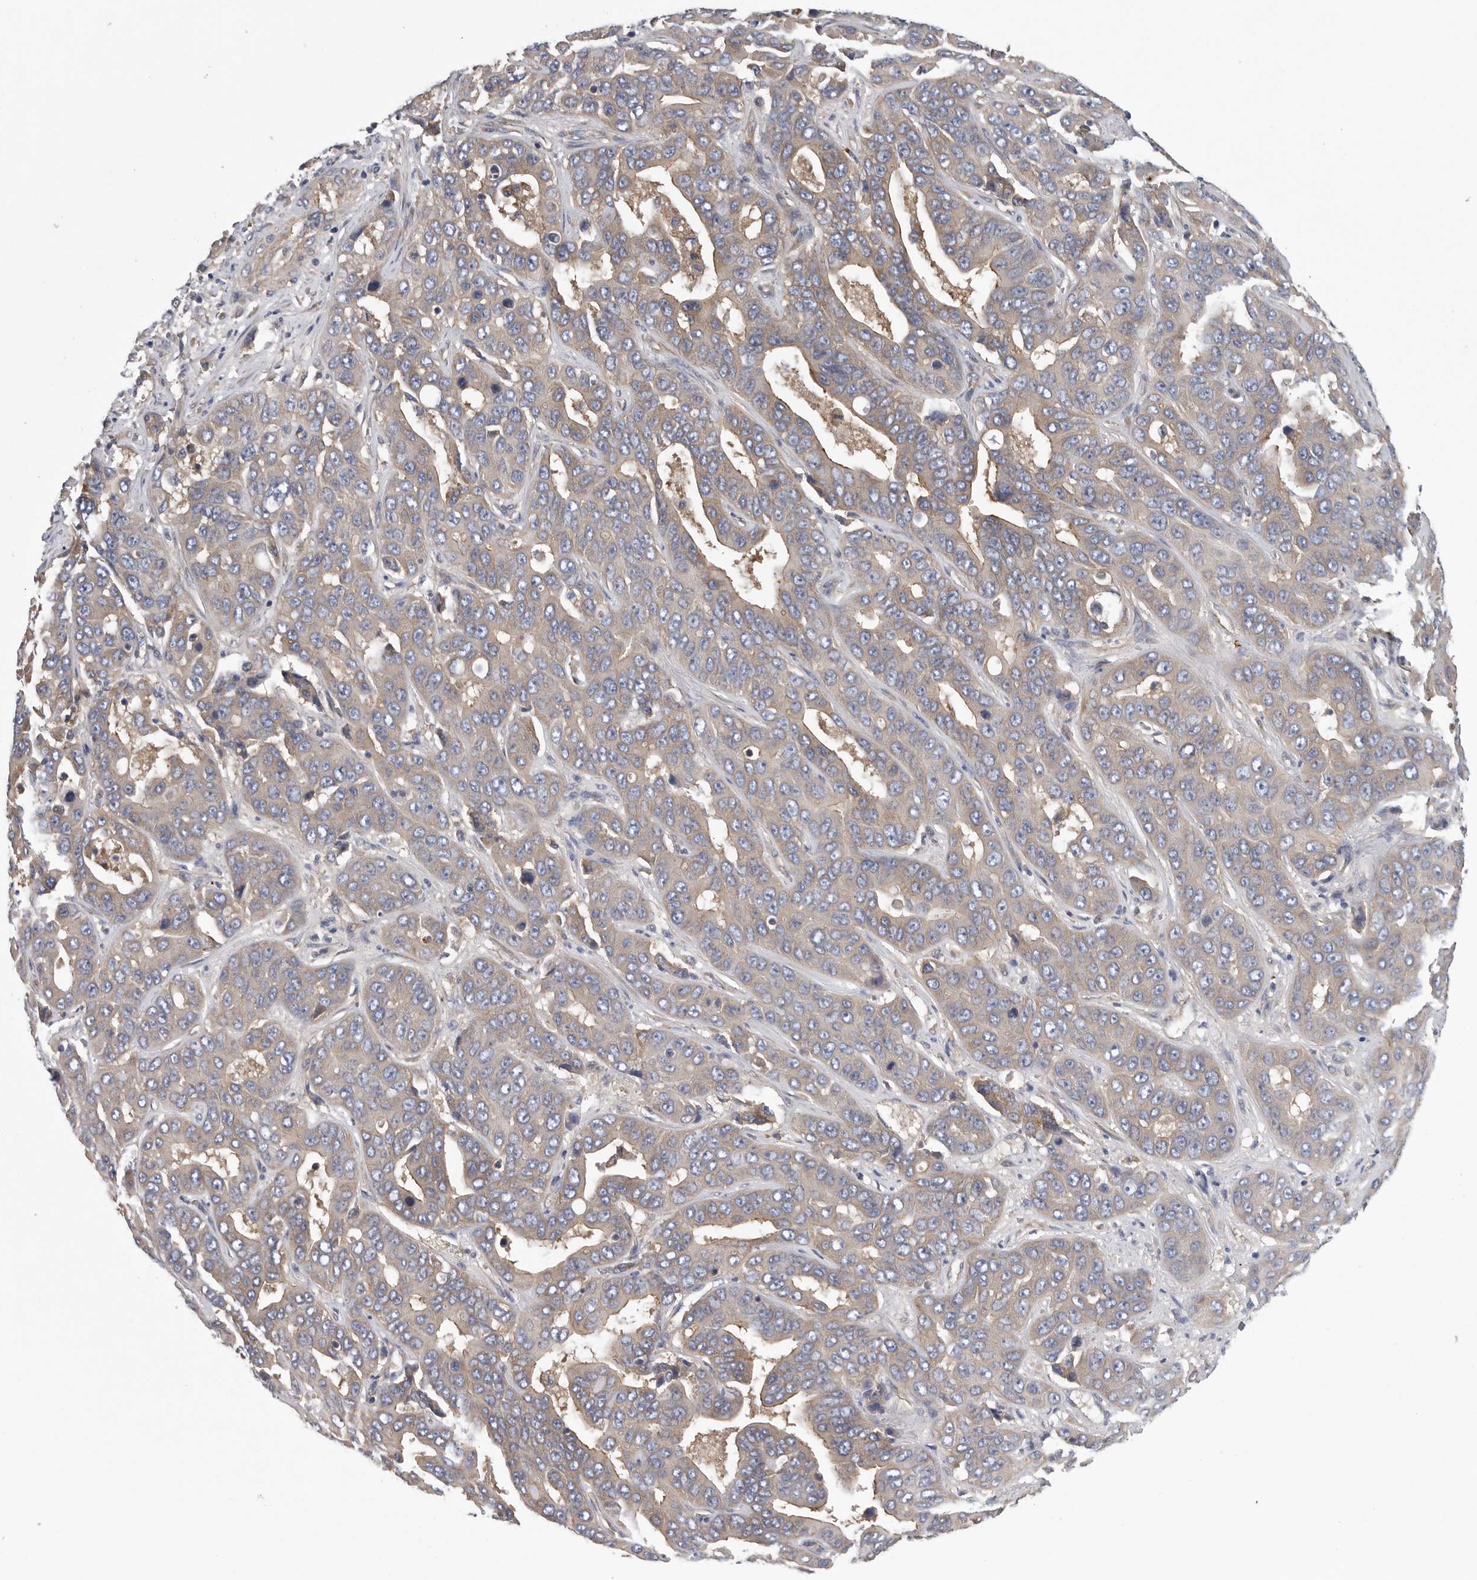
{"staining": {"intensity": "negative", "quantity": "none", "location": "none"}, "tissue": "liver cancer", "cell_type": "Tumor cells", "image_type": "cancer", "snomed": [{"axis": "morphology", "description": "Cholangiocarcinoma"}, {"axis": "topography", "description": "Liver"}], "caption": "Immunohistochemistry photomicrograph of liver cancer (cholangiocarcinoma) stained for a protein (brown), which exhibits no positivity in tumor cells. (Stains: DAB (3,3'-diaminobenzidine) immunohistochemistry (IHC) with hematoxylin counter stain, Microscopy: brightfield microscopy at high magnification).", "gene": "OXR1", "patient": {"sex": "female", "age": 52}}